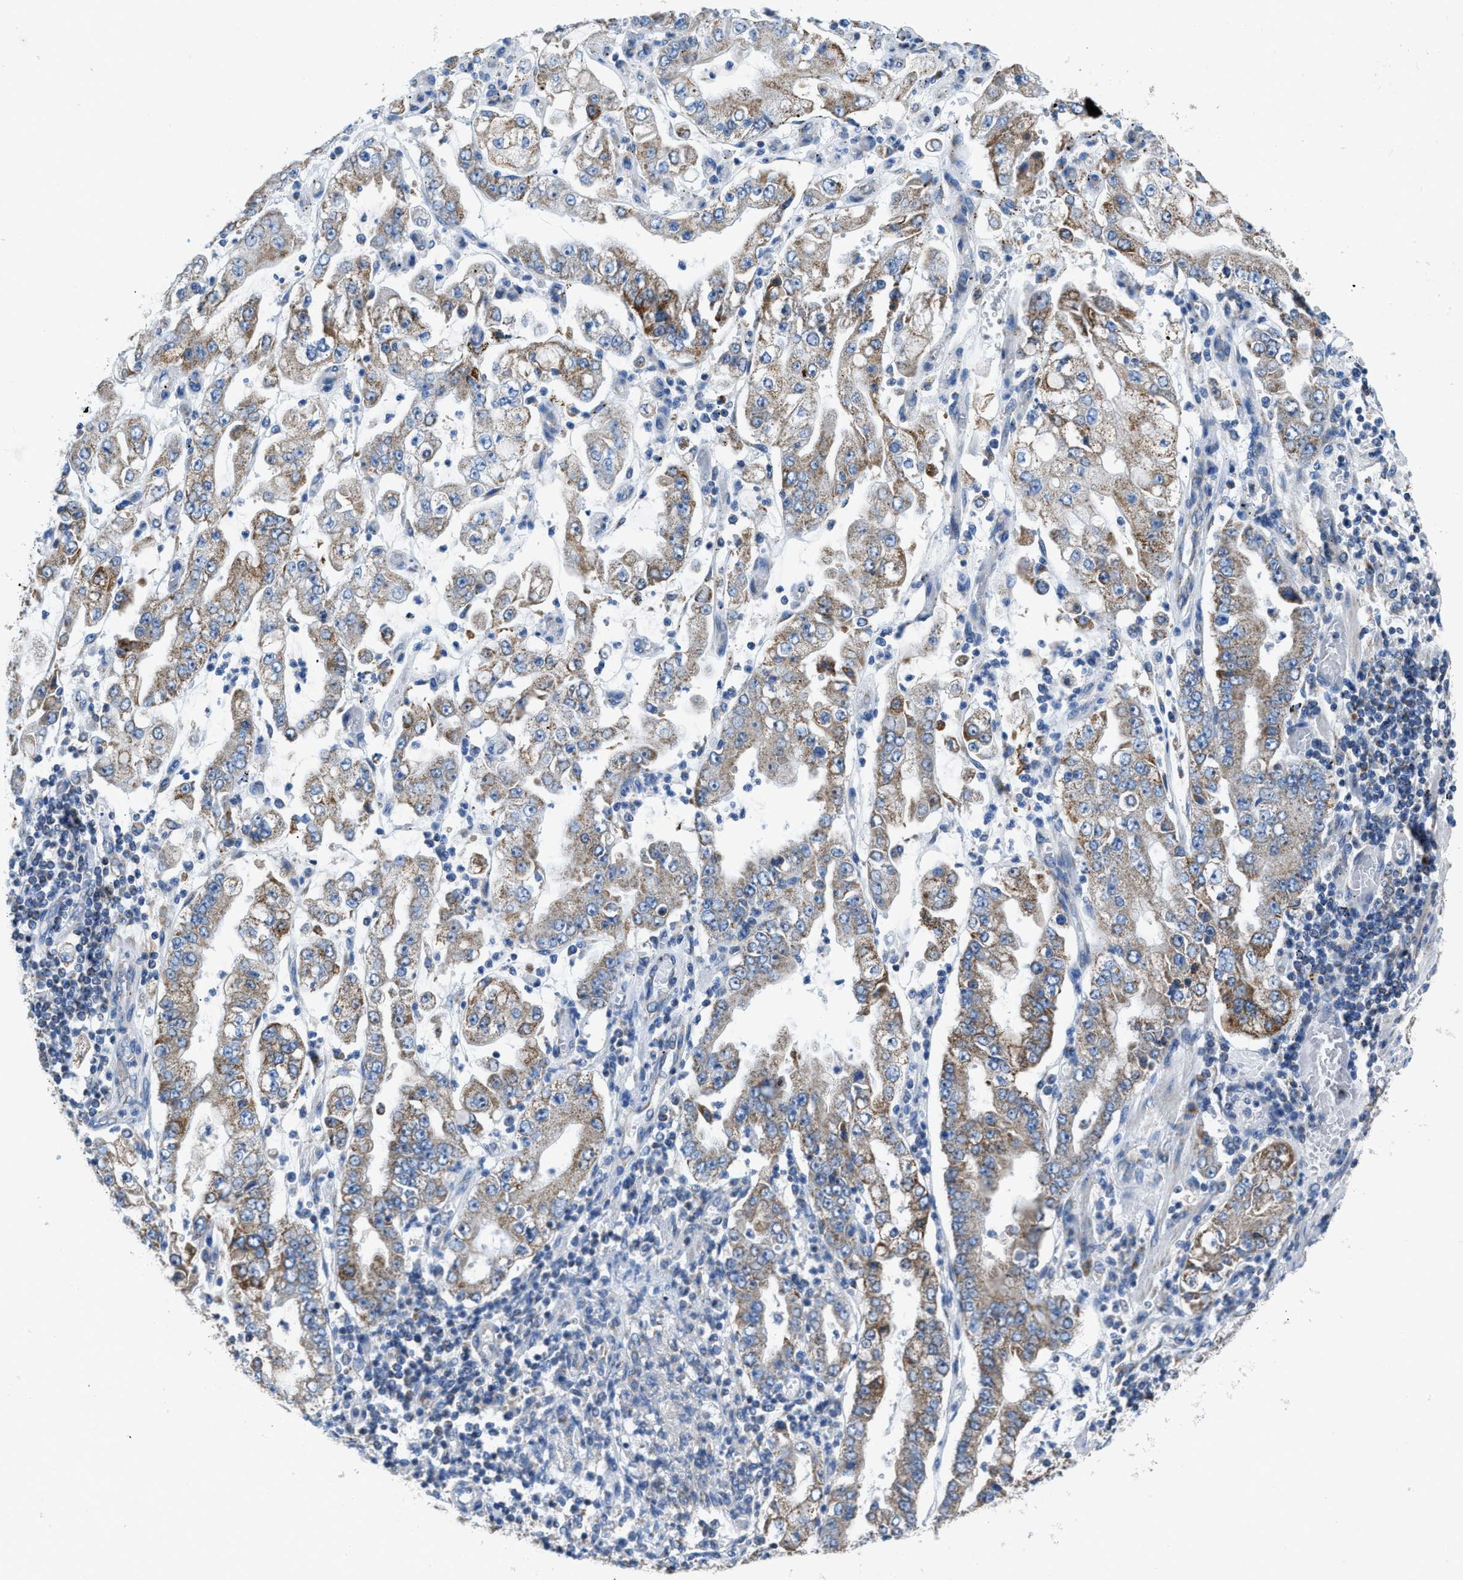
{"staining": {"intensity": "moderate", "quantity": ">75%", "location": "cytoplasmic/membranous"}, "tissue": "stomach cancer", "cell_type": "Tumor cells", "image_type": "cancer", "snomed": [{"axis": "morphology", "description": "Adenocarcinoma, NOS"}, {"axis": "topography", "description": "Stomach"}], "caption": "Adenocarcinoma (stomach) was stained to show a protein in brown. There is medium levels of moderate cytoplasmic/membranous positivity in approximately >75% of tumor cells. The staining is performed using DAB (3,3'-diaminobenzidine) brown chromogen to label protein expression. The nuclei are counter-stained blue using hematoxylin.", "gene": "ETFB", "patient": {"sex": "male", "age": 76}}